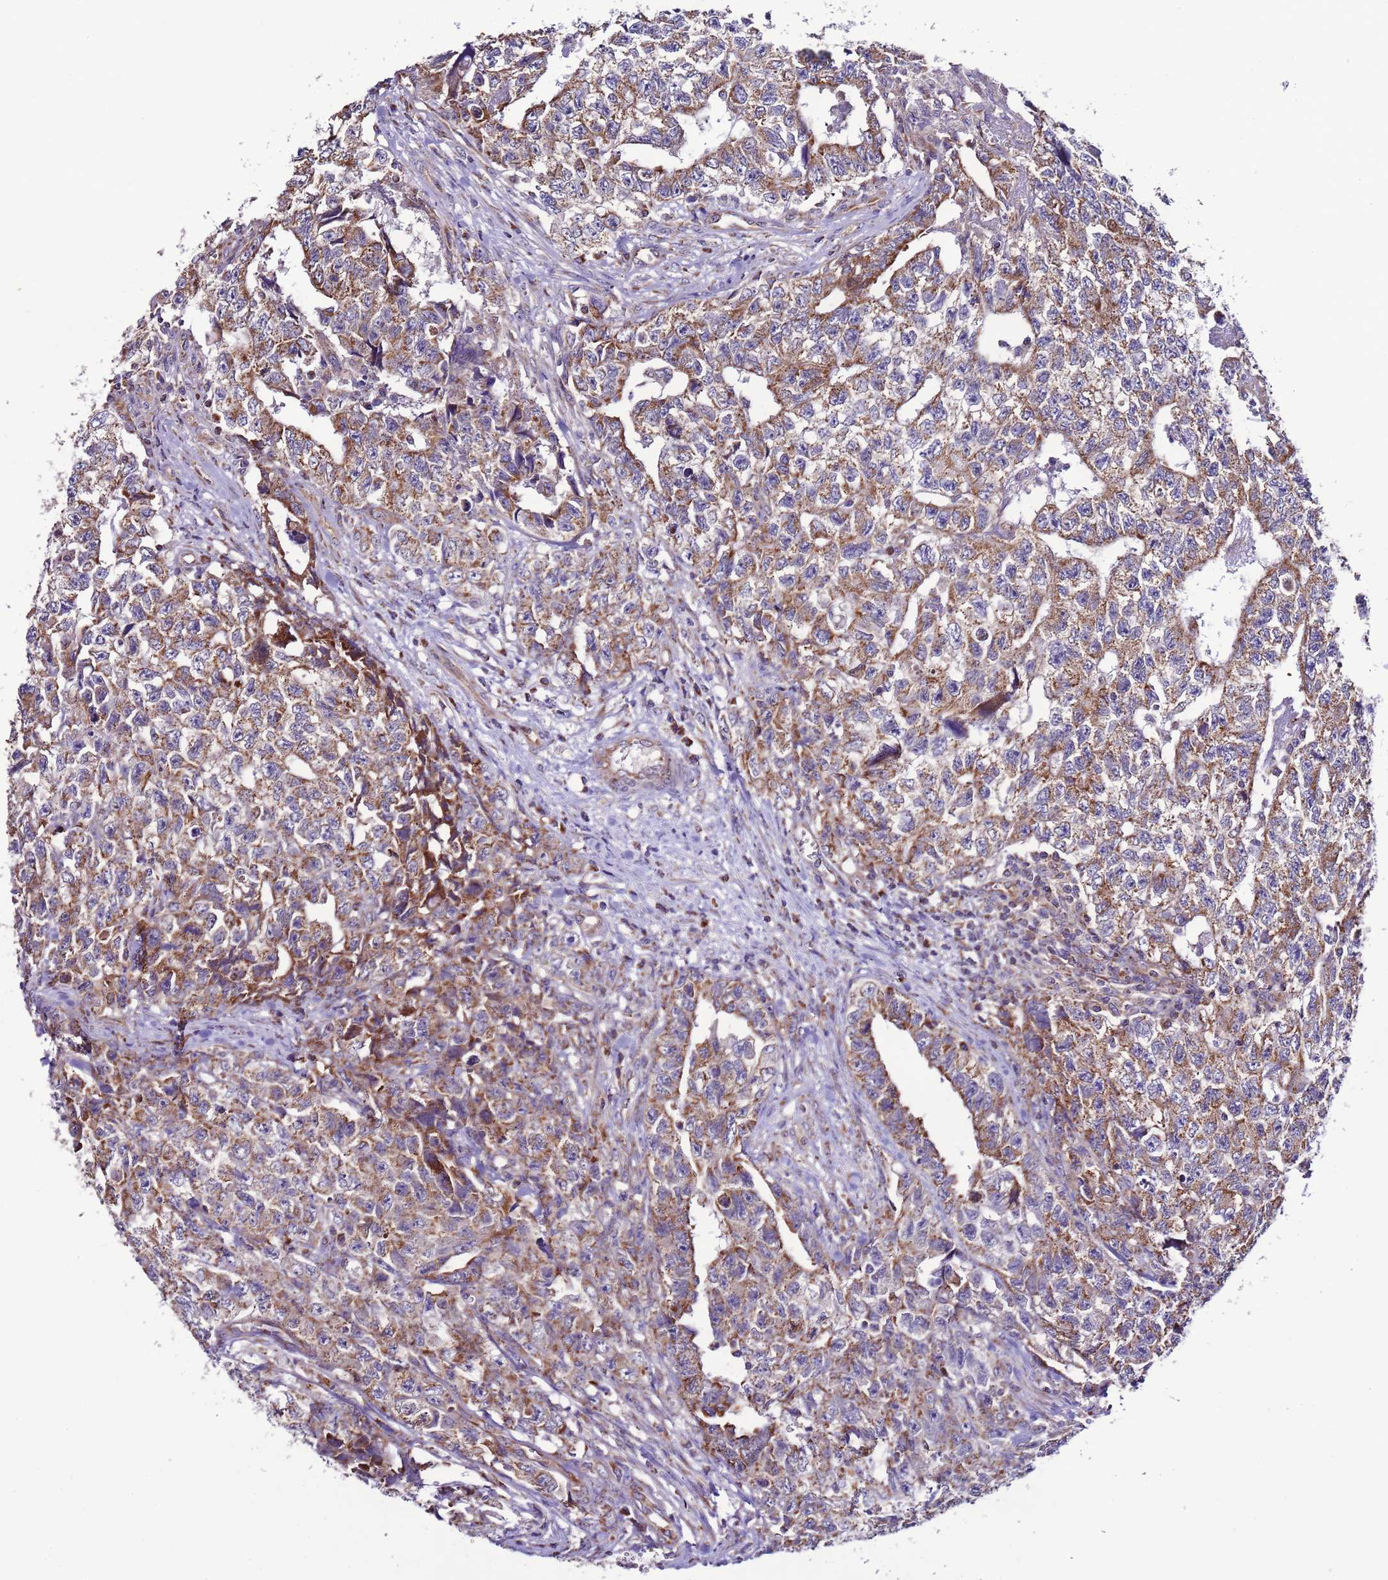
{"staining": {"intensity": "moderate", "quantity": ">75%", "location": "cytoplasmic/membranous"}, "tissue": "testis cancer", "cell_type": "Tumor cells", "image_type": "cancer", "snomed": [{"axis": "morphology", "description": "Carcinoma, Embryonal, NOS"}, {"axis": "topography", "description": "Testis"}], "caption": "Immunohistochemistry photomicrograph of testis embryonal carcinoma stained for a protein (brown), which reveals medium levels of moderate cytoplasmic/membranous positivity in about >75% of tumor cells.", "gene": "AHI1", "patient": {"sex": "male", "age": 31}}